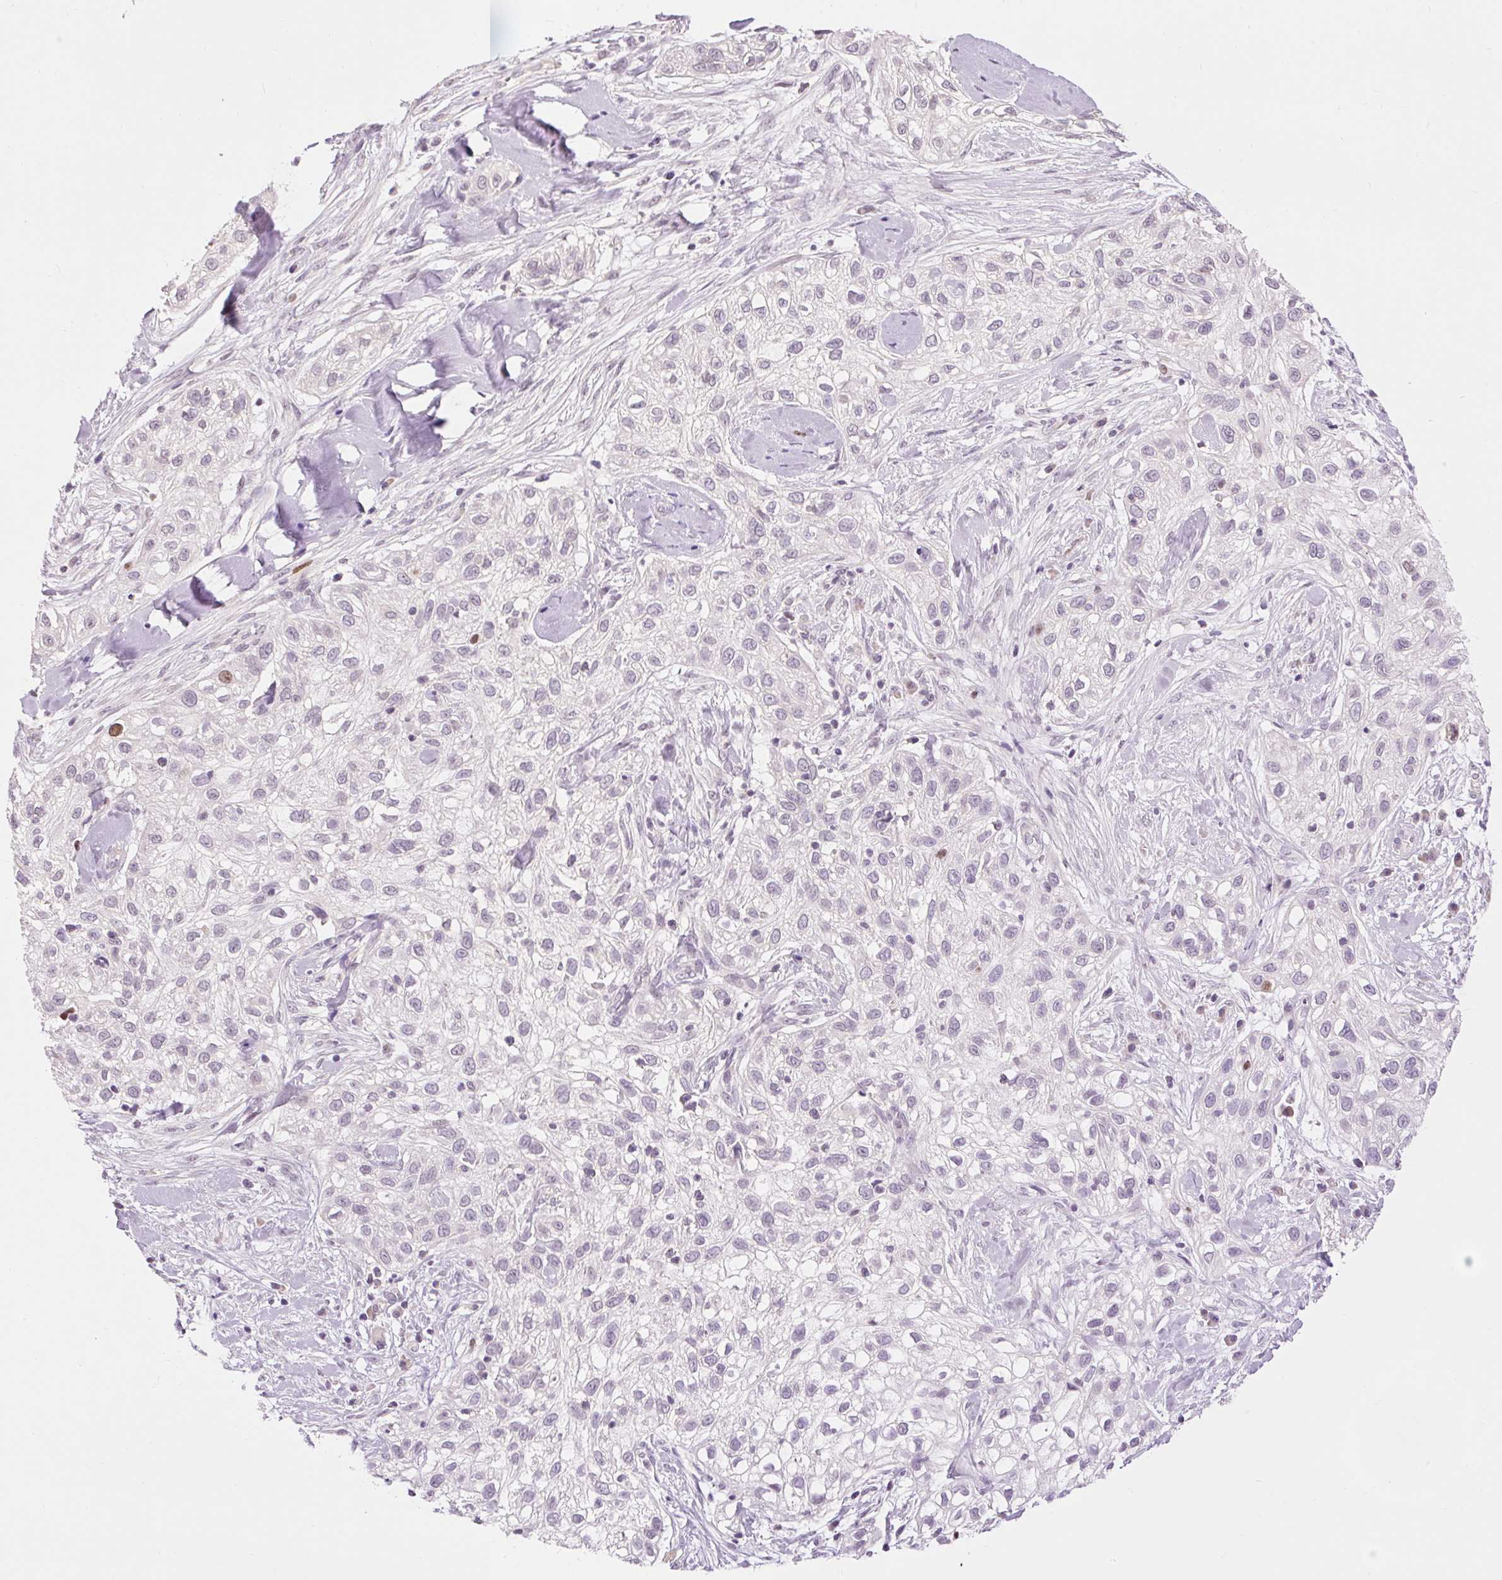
{"staining": {"intensity": "moderate", "quantity": "<25%", "location": "nuclear"}, "tissue": "skin cancer", "cell_type": "Tumor cells", "image_type": "cancer", "snomed": [{"axis": "morphology", "description": "Squamous cell carcinoma, NOS"}, {"axis": "topography", "description": "Skin"}], "caption": "Immunohistochemistry (IHC) photomicrograph of skin squamous cell carcinoma stained for a protein (brown), which shows low levels of moderate nuclear expression in approximately <25% of tumor cells.", "gene": "RACGAP1", "patient": {"sex": "male", "age": 82}}